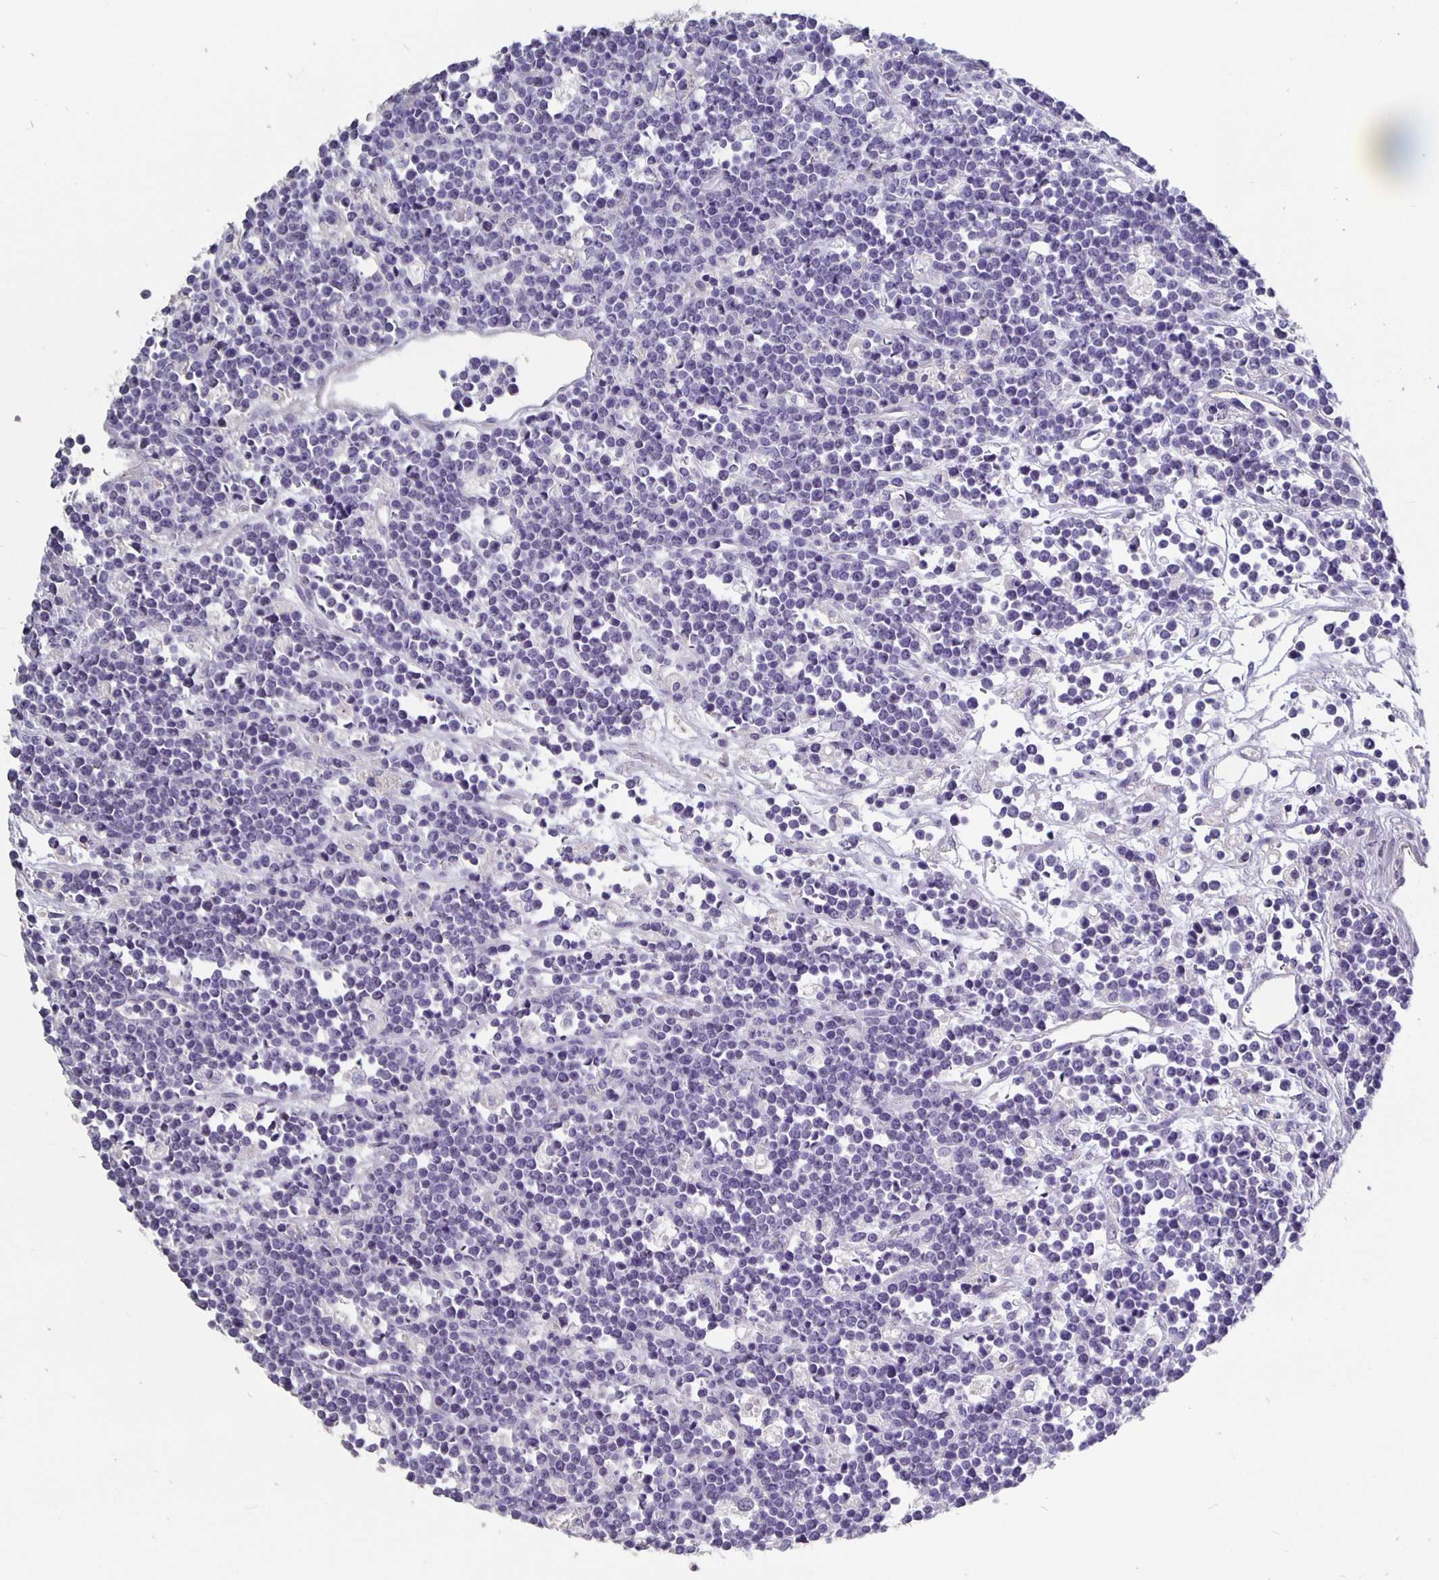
{"staining": {"intensity": "negative", "quantity": "none", "location": "none"}, "tissue": "lymphoma", "cell_type": "Tumor cells", "image_type": "cancer", "snomed": [{"axis": "morphology", "description": "Malignant lymphoma, non-Hodgkin's type, High grade"}, {"axis": "topography", "description": "Ovary"}], "caption": "This photomicrograph is of high-grade malignant lymphoma, non-Hodgkin's type stained with IHC to label a protein in brown with the nuclei are counter-stained blue. There is no staining in tumor cells. Brightfield microscopy of immunohistochemistry (IHC) stained with DAB (brown) and hematoxylin (blue), captured at high magnification.", "gene": "CFAP74", "patient": {"sex": "female", "age": 56}}